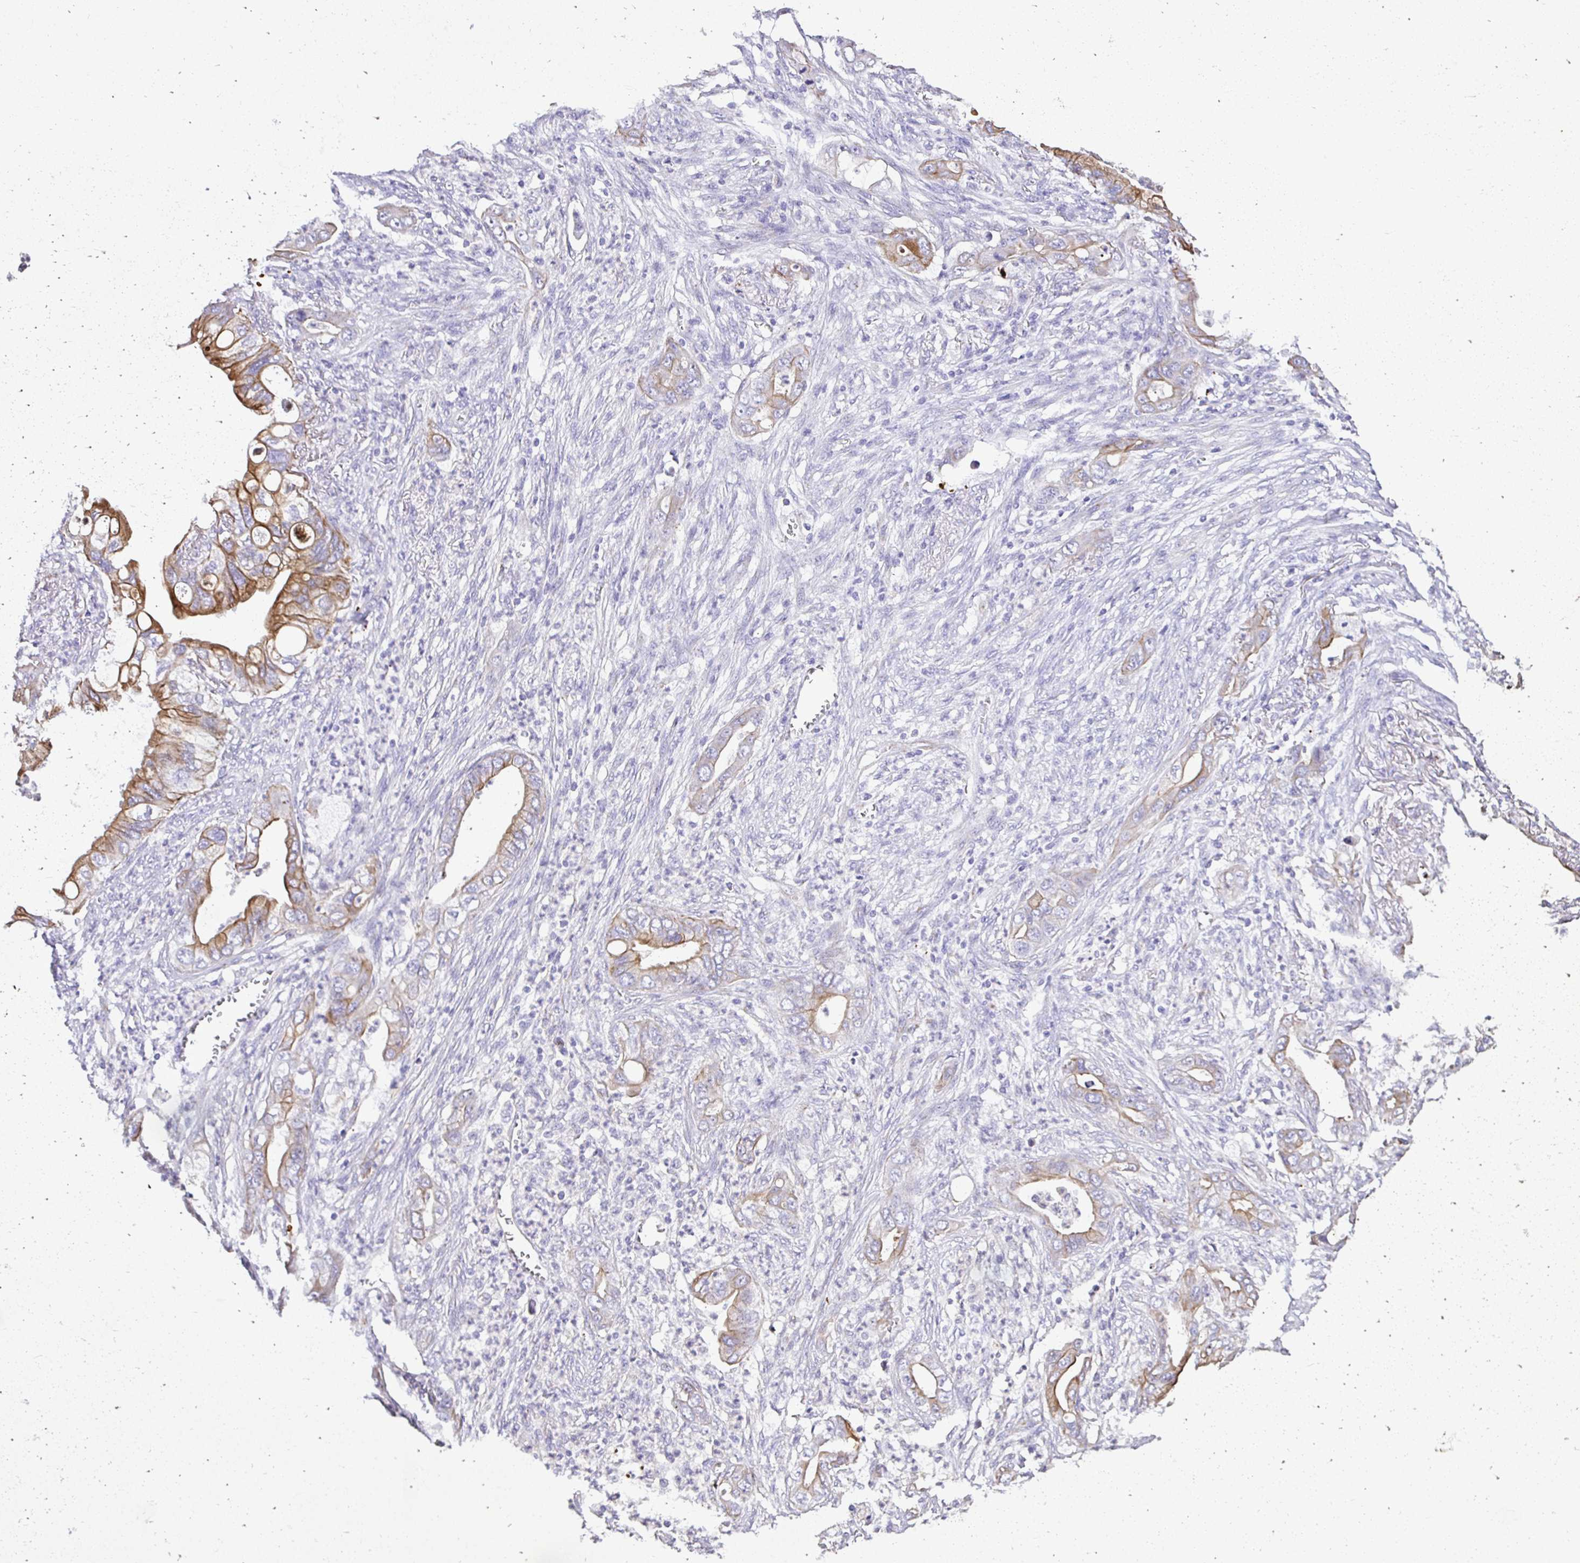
{"staining": {"intensity": "moderate", "quantity": ">75%", "location": "cytoplasmic/membranous"}, "tissue": "lung cancer", "cell_type": "Tumor cells", "image_type": "cancer", "snomed": [{"axis": "morphology", "description": "Adenocarcinoma, NOS"}, {"axis": "topography", "description": "Lung"}], "caption": "Brown immunohistochemical staining in human lung cancer (adenocarcinoma) demonstrates moderate cytoplasmic/membranous positivity in about >75% of tumor cells.", "gene": "TAF1D", "patient": {"sex": "male", "age": 65}}